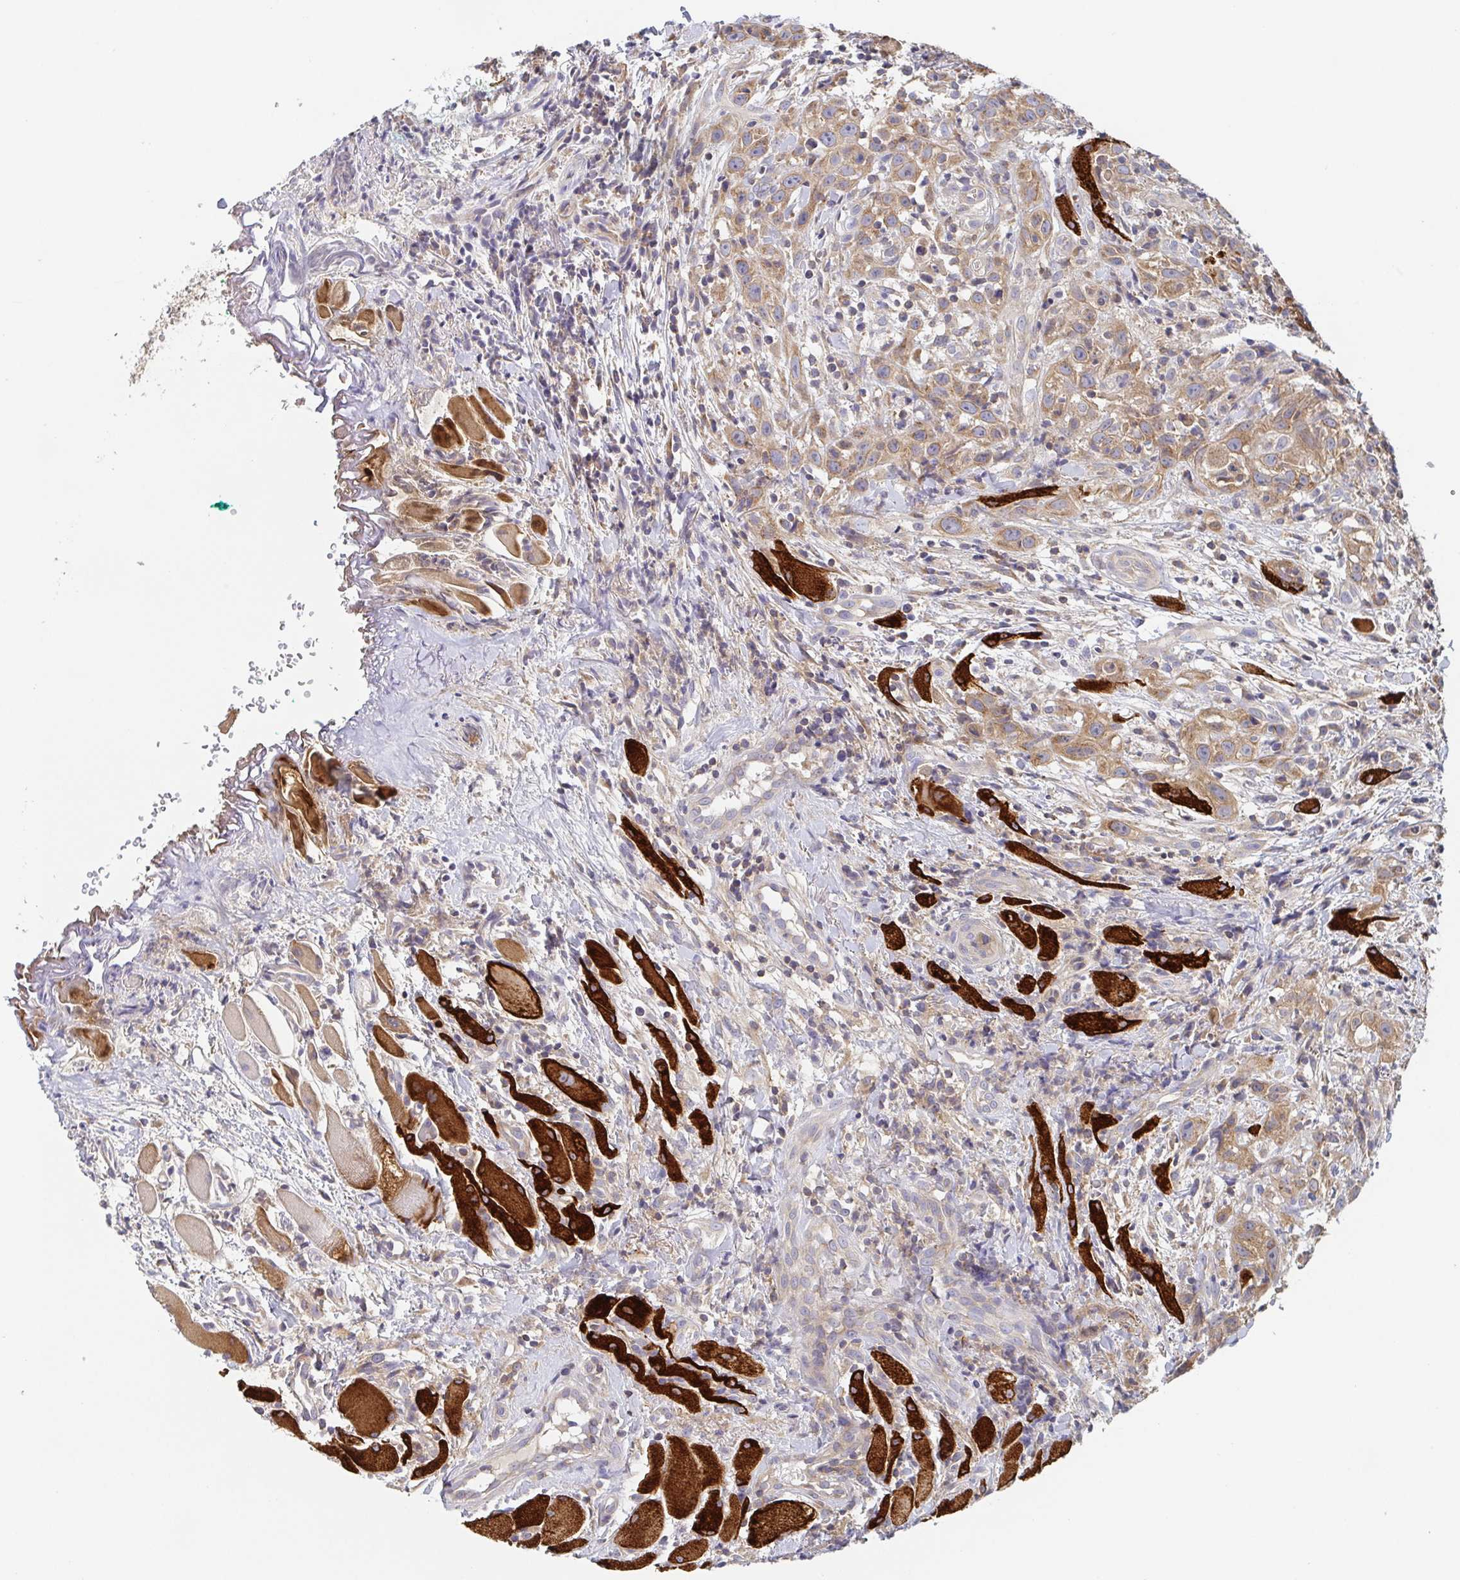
{"staining": {"intensity": "moderate", "quantity": ">75%", "location": "cytoplasmic/membranous"}, "tissue": "head and neck cancer", "cell_type": "Tumor cells", "image_type": "cancer", "snomed": [{"axis": "morphology", "description": "Squamous cell carcinoma, NOS"}, {"axis": "topography", "description": "Head-Neck"}], "caption": "Tumor cells demonstrate medium levels of moderate cytoplasmic/membranous expression in approximately >75% of cells in head and neck squamous cell carcinoma.", "gene": "TUFT1", "patient": {"sex": "female", "age": 95}}